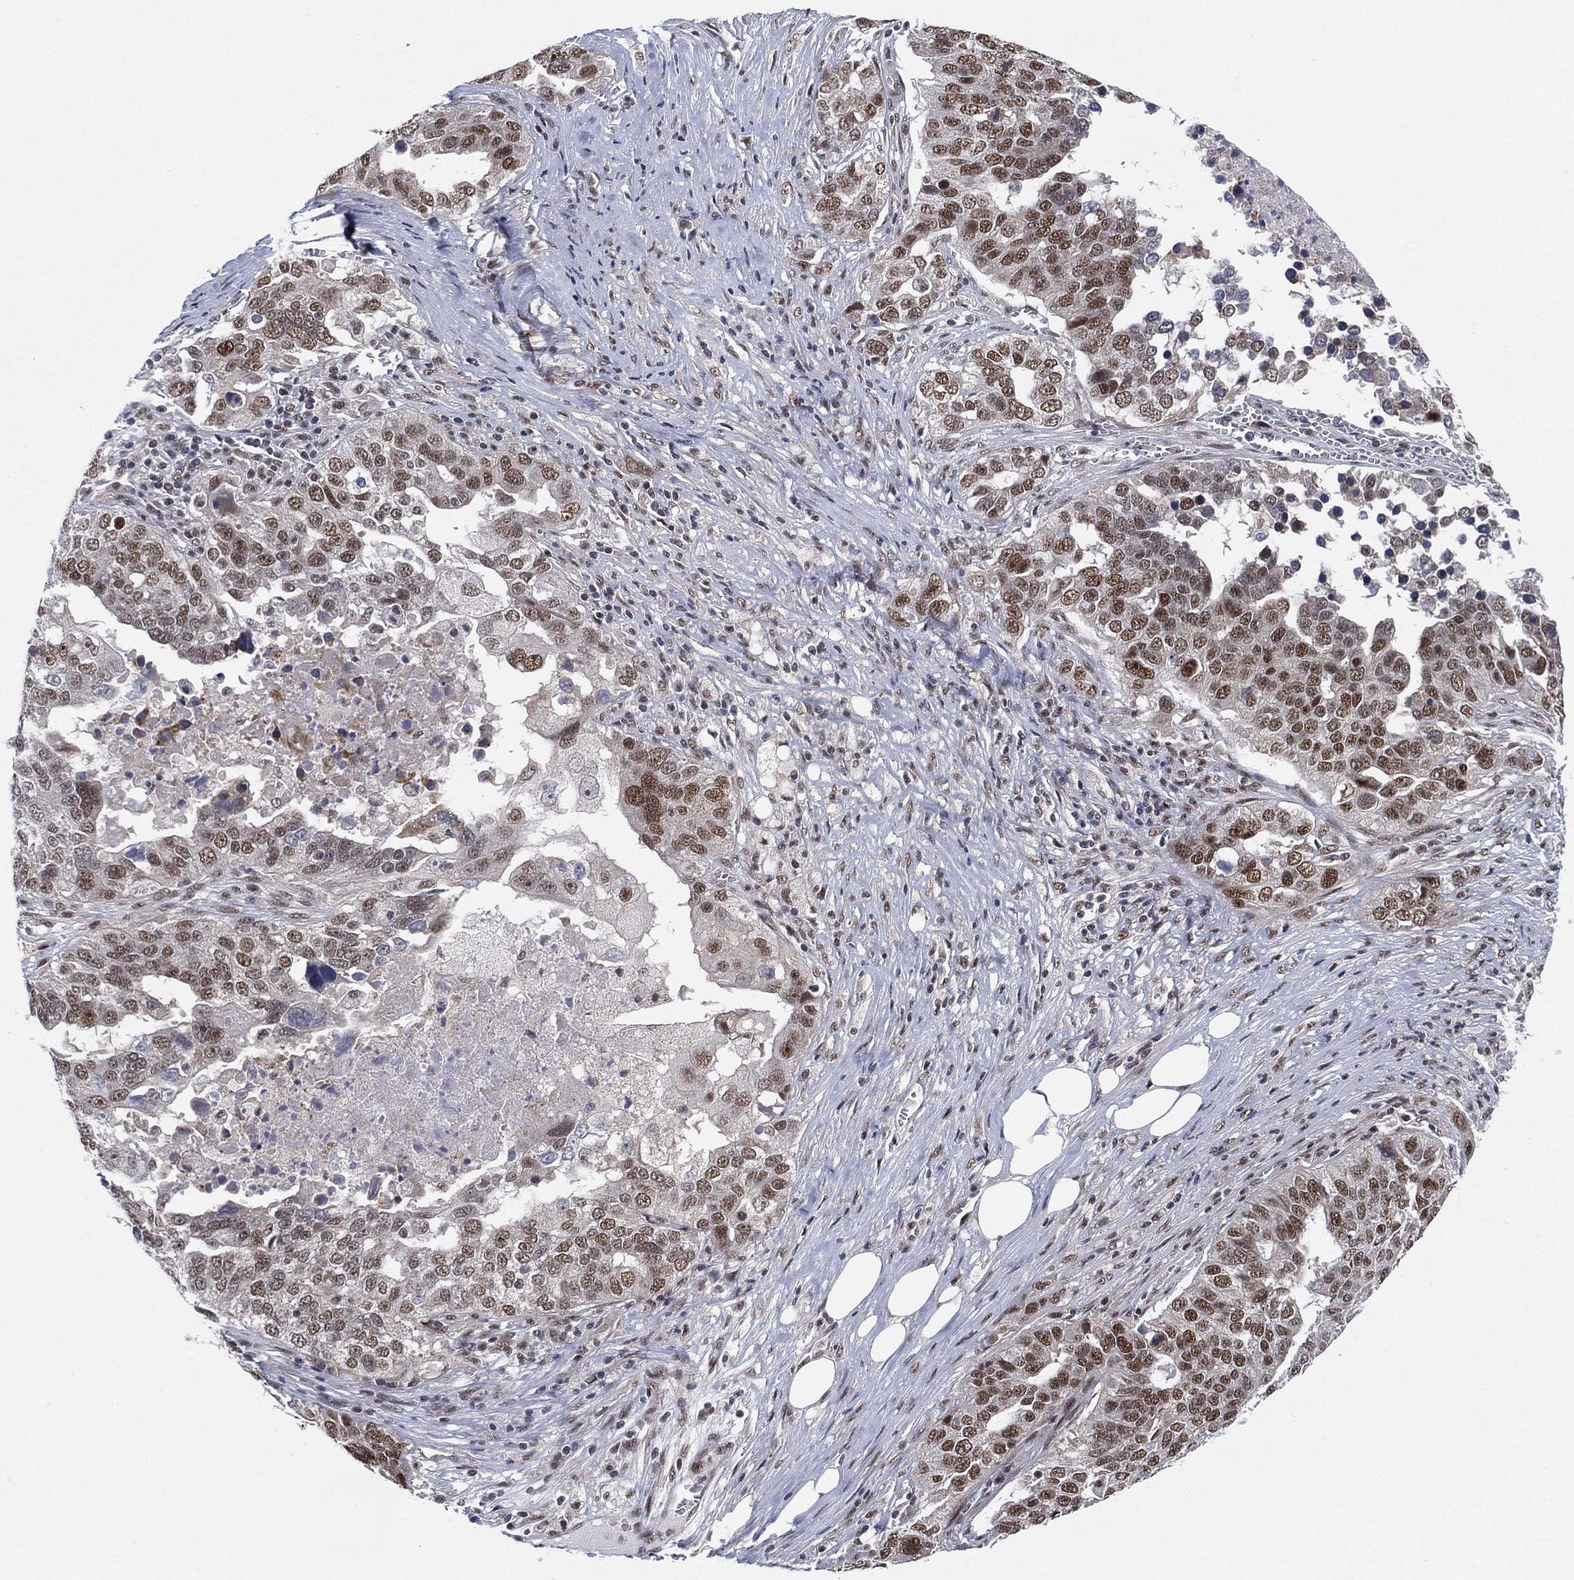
{"staining": {"intensity": "moderate", "quantity": "25%-75%", "location": "nuclear"}, "tissue": "ovarian cancer", "cell_type": "Tumor cells", "image_type": "cancer", "snomed": [{"axis": "morphology", "description": "Carcinoma, endometroid"}, {"axis": "topography", "description": "Soft tissue"}, {"axis": "topography", "description": "Ovary"}], "caption": "Immunohistochemical staining of ovarian cancer demonstrates medium levels of moderate nuclear staining in about 25%-75% of tumor cells.", "gene": "DGCR8", "patient": {"sex": "female", "age": 52}}